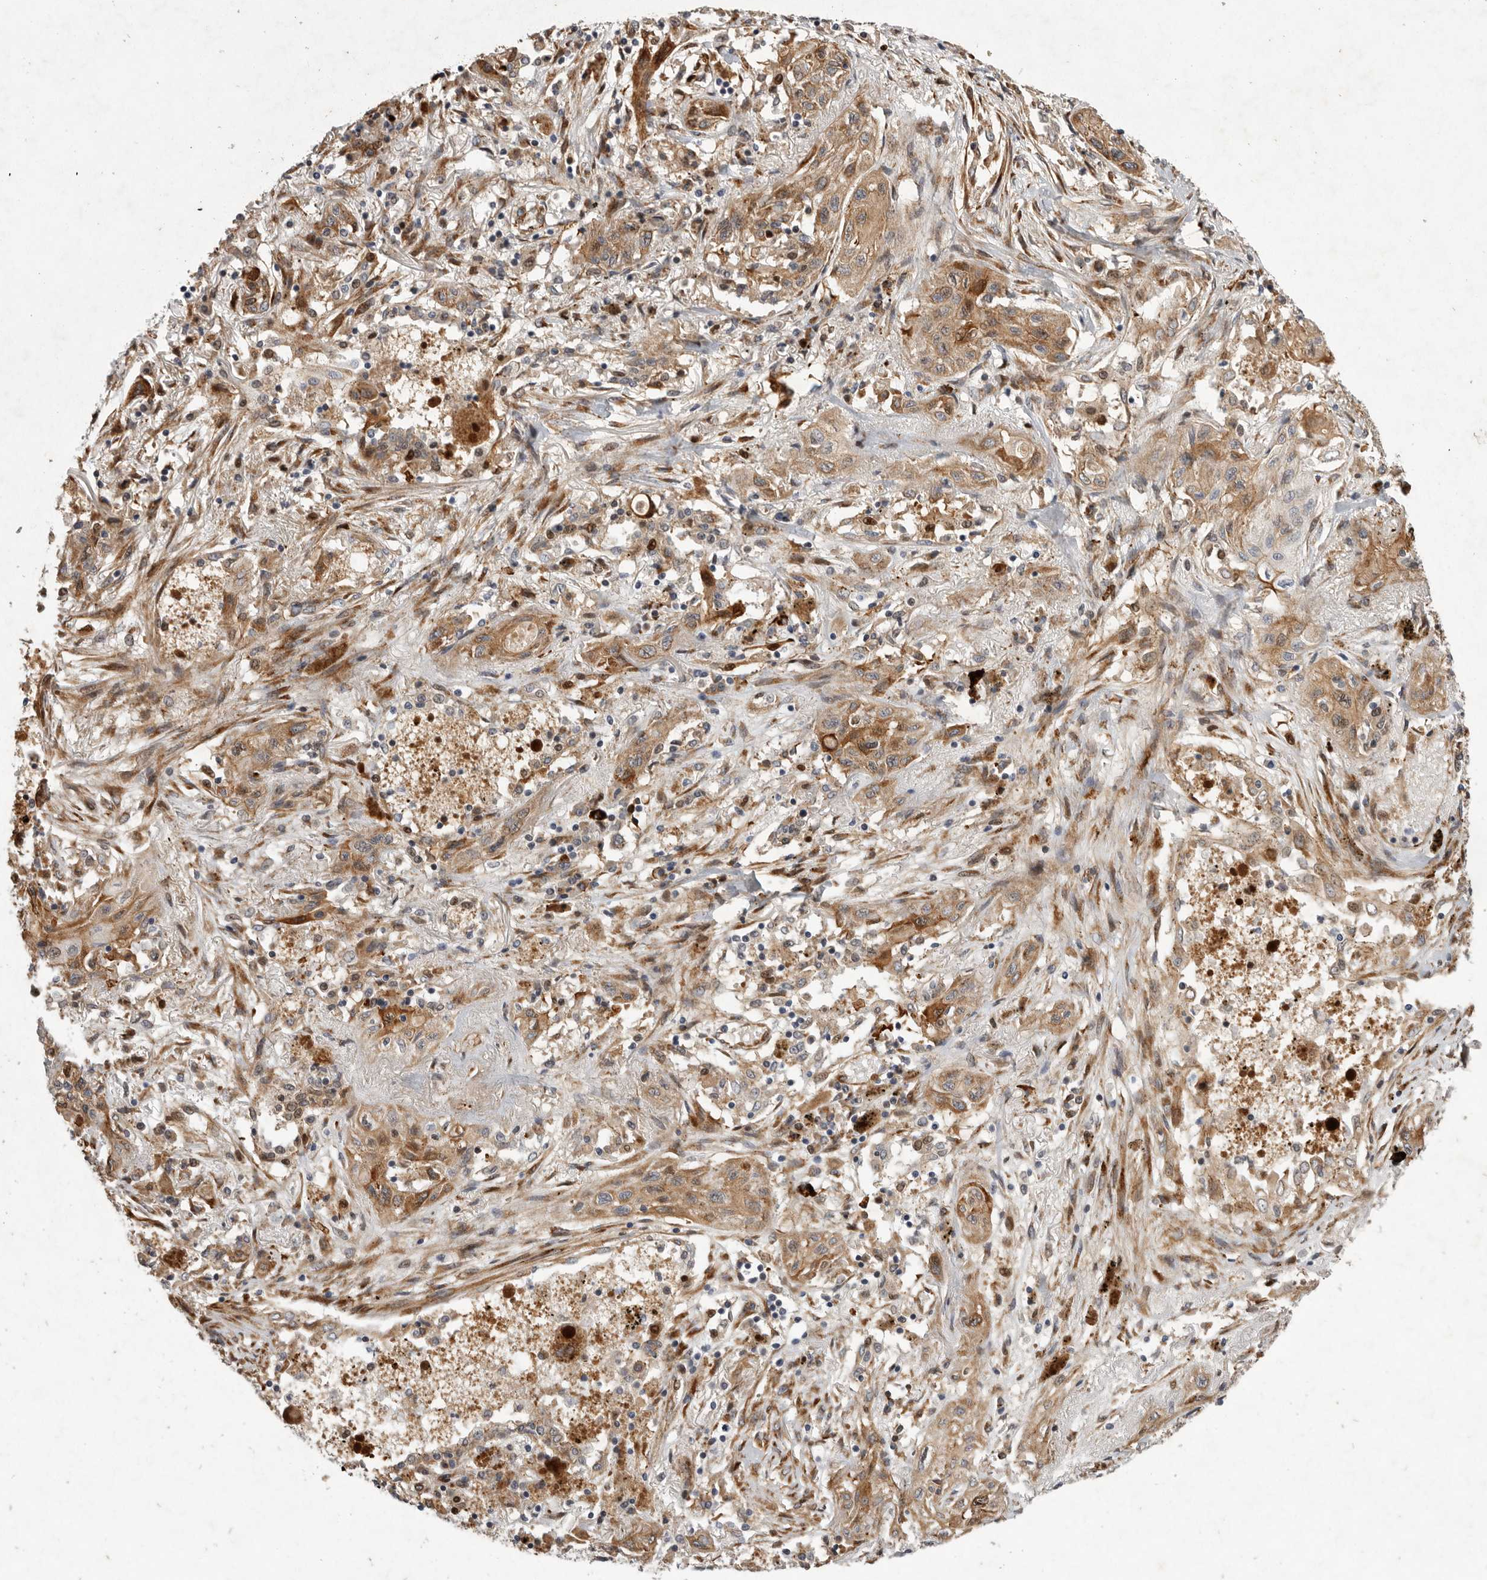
{"staining": {"intensity": "moderate", "quantity": ">75%", "location": "cytoplasmic/membranous"}, "tissue": "lung cancer", "cell_type": "Tumor cells", "image_type": "cancer", "snomed": [{"axis": "morphology", "description": "Squamous cell carcinoma, NOS"}, {"axis": "topography", "description": "Lung"}], "caption": "There is medium levels of moderate cytoplasmic/membranous positivity in tumor cells of lung squamous cell carcinoma, as demonstrated by immunohistochemical staining (brown color).", "gene": "MPDZ", "patient": {"sex": "female", "age": 47}}